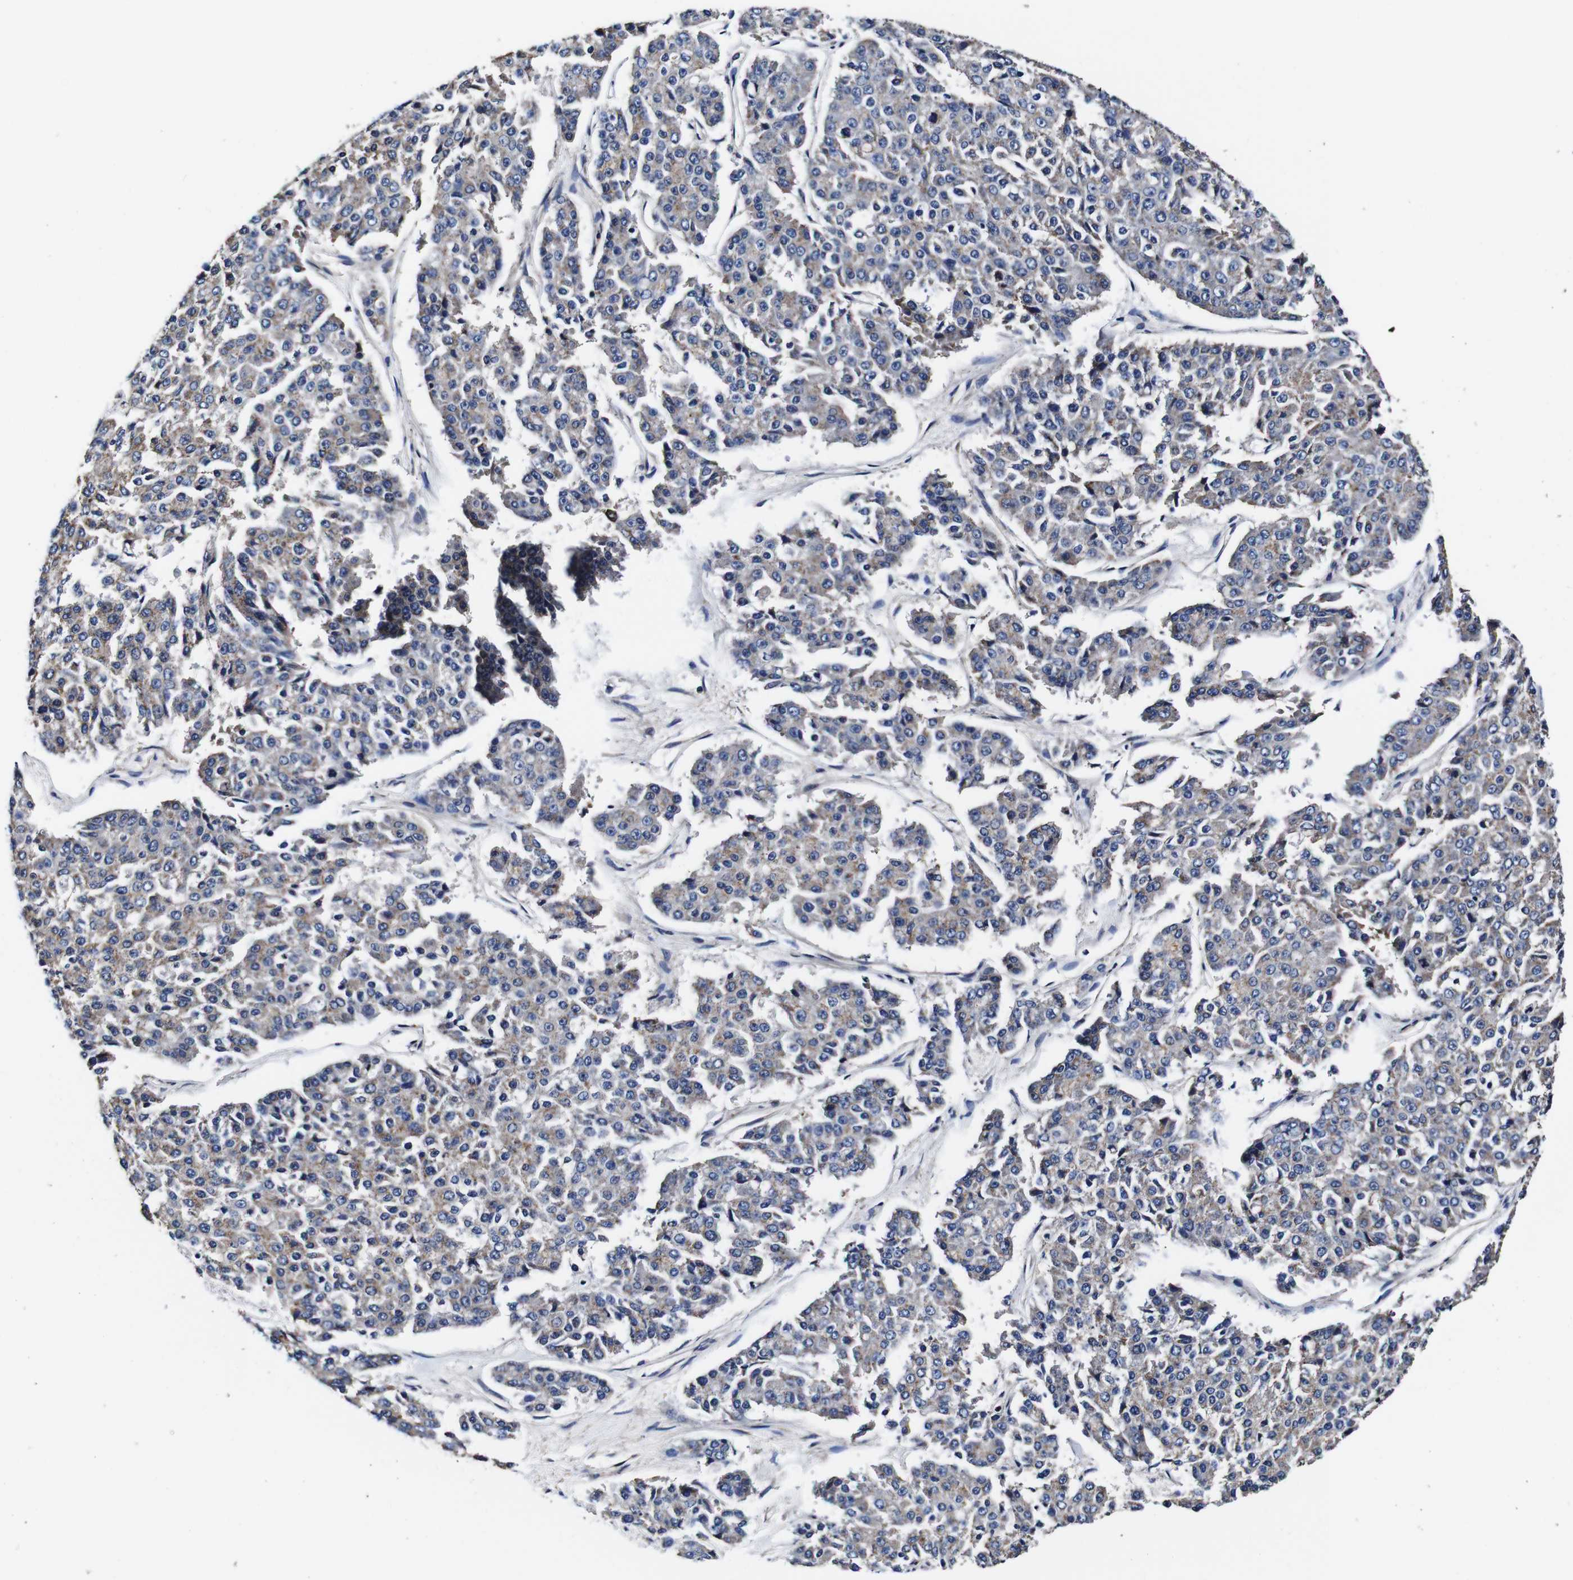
{"staining": {"intensity": "weak", "quantity": "<25%", "location": "cytoplasmic/membranous"}, "tissue": "pancreatic cancer", "cell_type": "Tumor cells", "image_type": "cancer", "snomed": [{"axis": "morphology", "description": "Adenocarcinoma, NOS"}, {"axis": "topography", "description": "Pancreas"}], "caption": "A high-resolution photomicrograph shows IHC staining of pancreatic cancer, which reveals no significant positivity in tumor cells. (Brightfield microscopy of DAB (3,3'-diaminobenzidine) immunohistochemistry (IHC) at high magnification).", "gene": "PDCD6IP", "patient": {"sex": "male", "age": 50}}